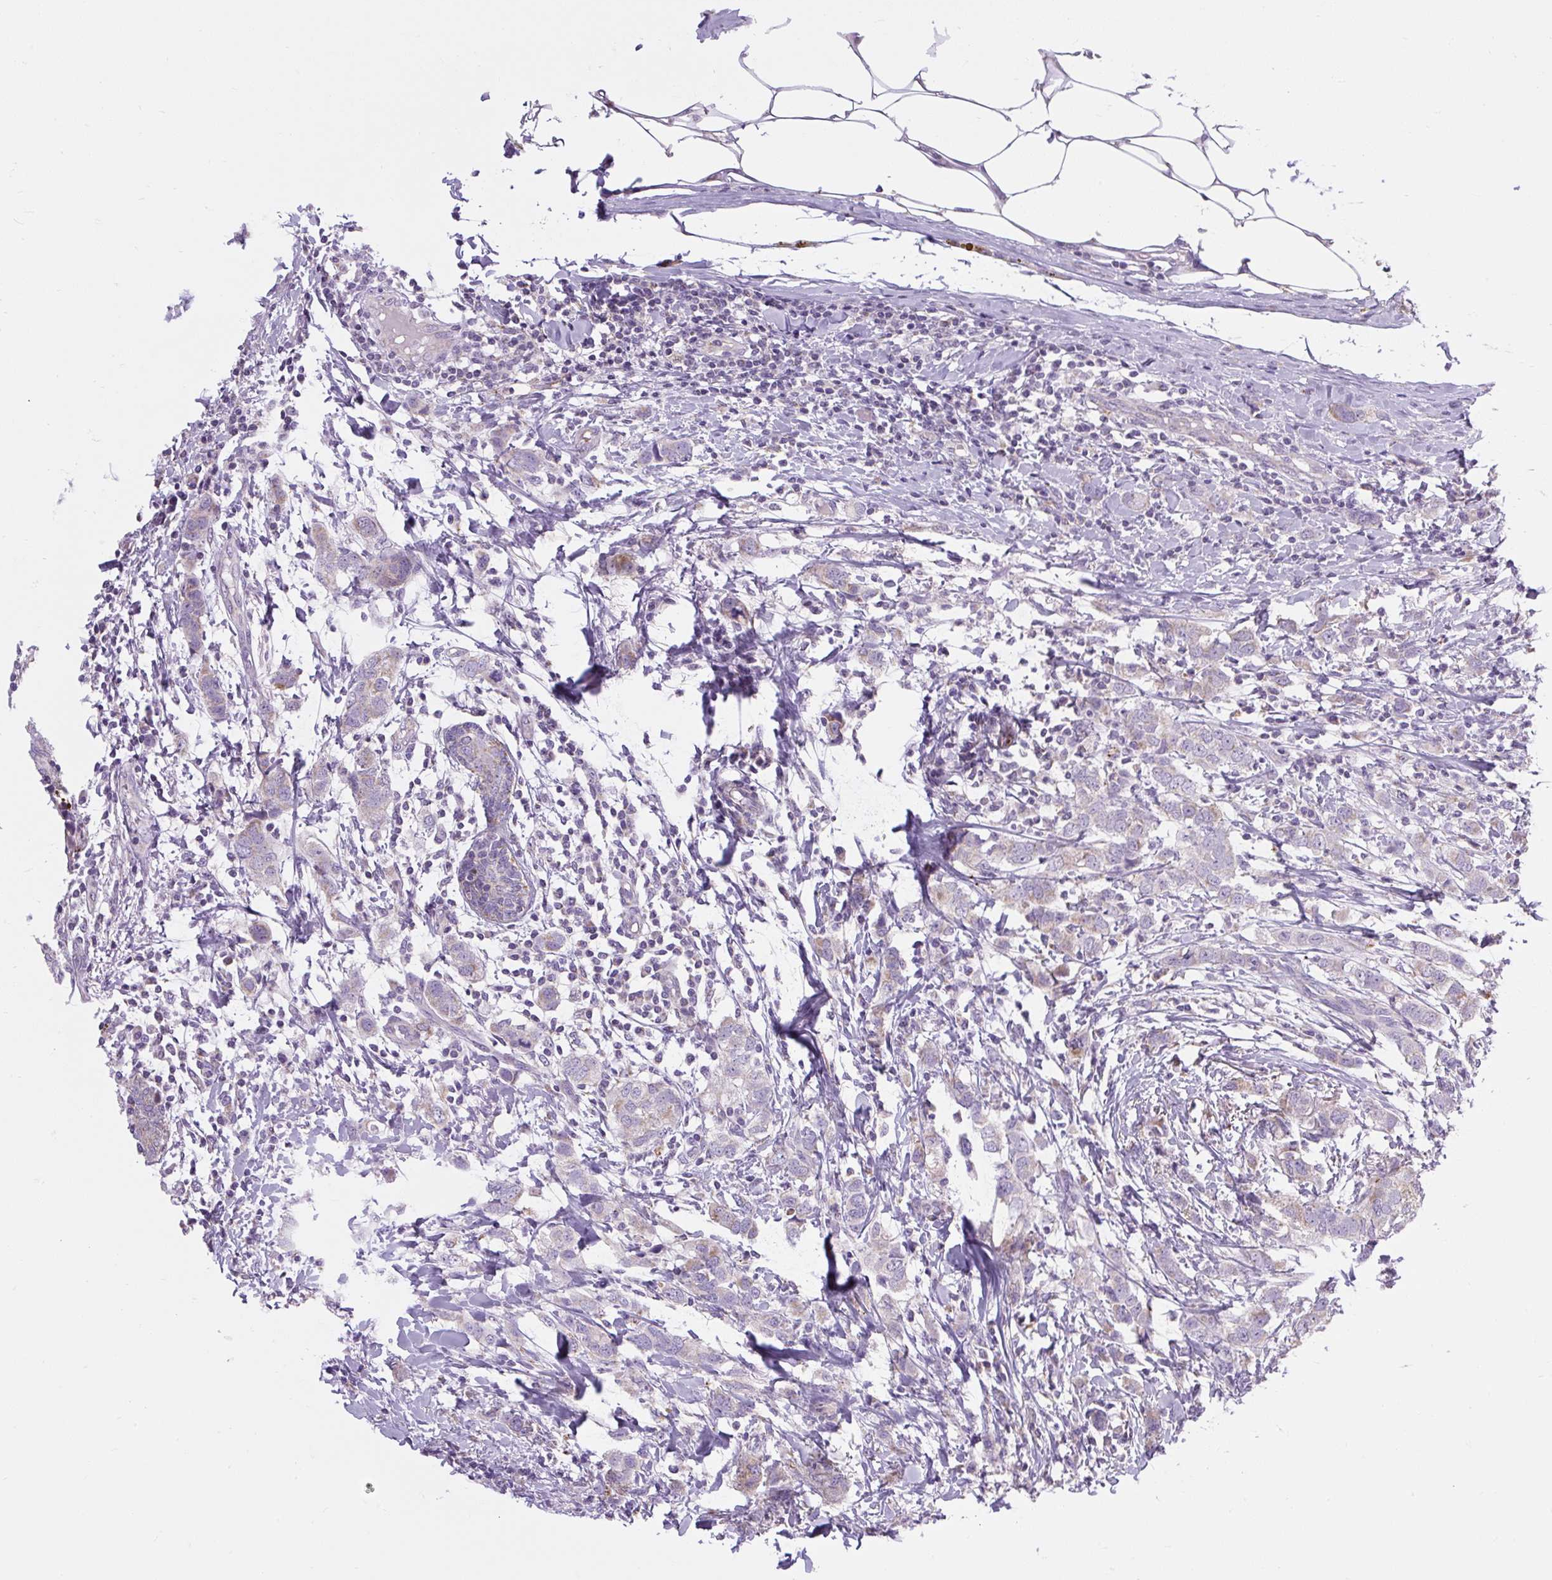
{"staining": {"intensity": "negative", "quantity": "none", "location": "none"}, "tissue": "breast cancer", "cell_type": "Tumor cells", "image_type": "cancer", "snomed": [{"axis": "morphology", "description": "Duct carcinoma"}, {"axis": "topography", "description": "Breast"}], "caption": "This is a image of immunohistochemistry staining of breast cancer, which shows no staining in tumor cells. (DAB (3,3'-diaminobenzidine) immunohistochemistry (IHC) visualized using brightfield microscopy, high magnification).", "gene": "RNASE10", "patient": {"sex": "female", "age": 50}}